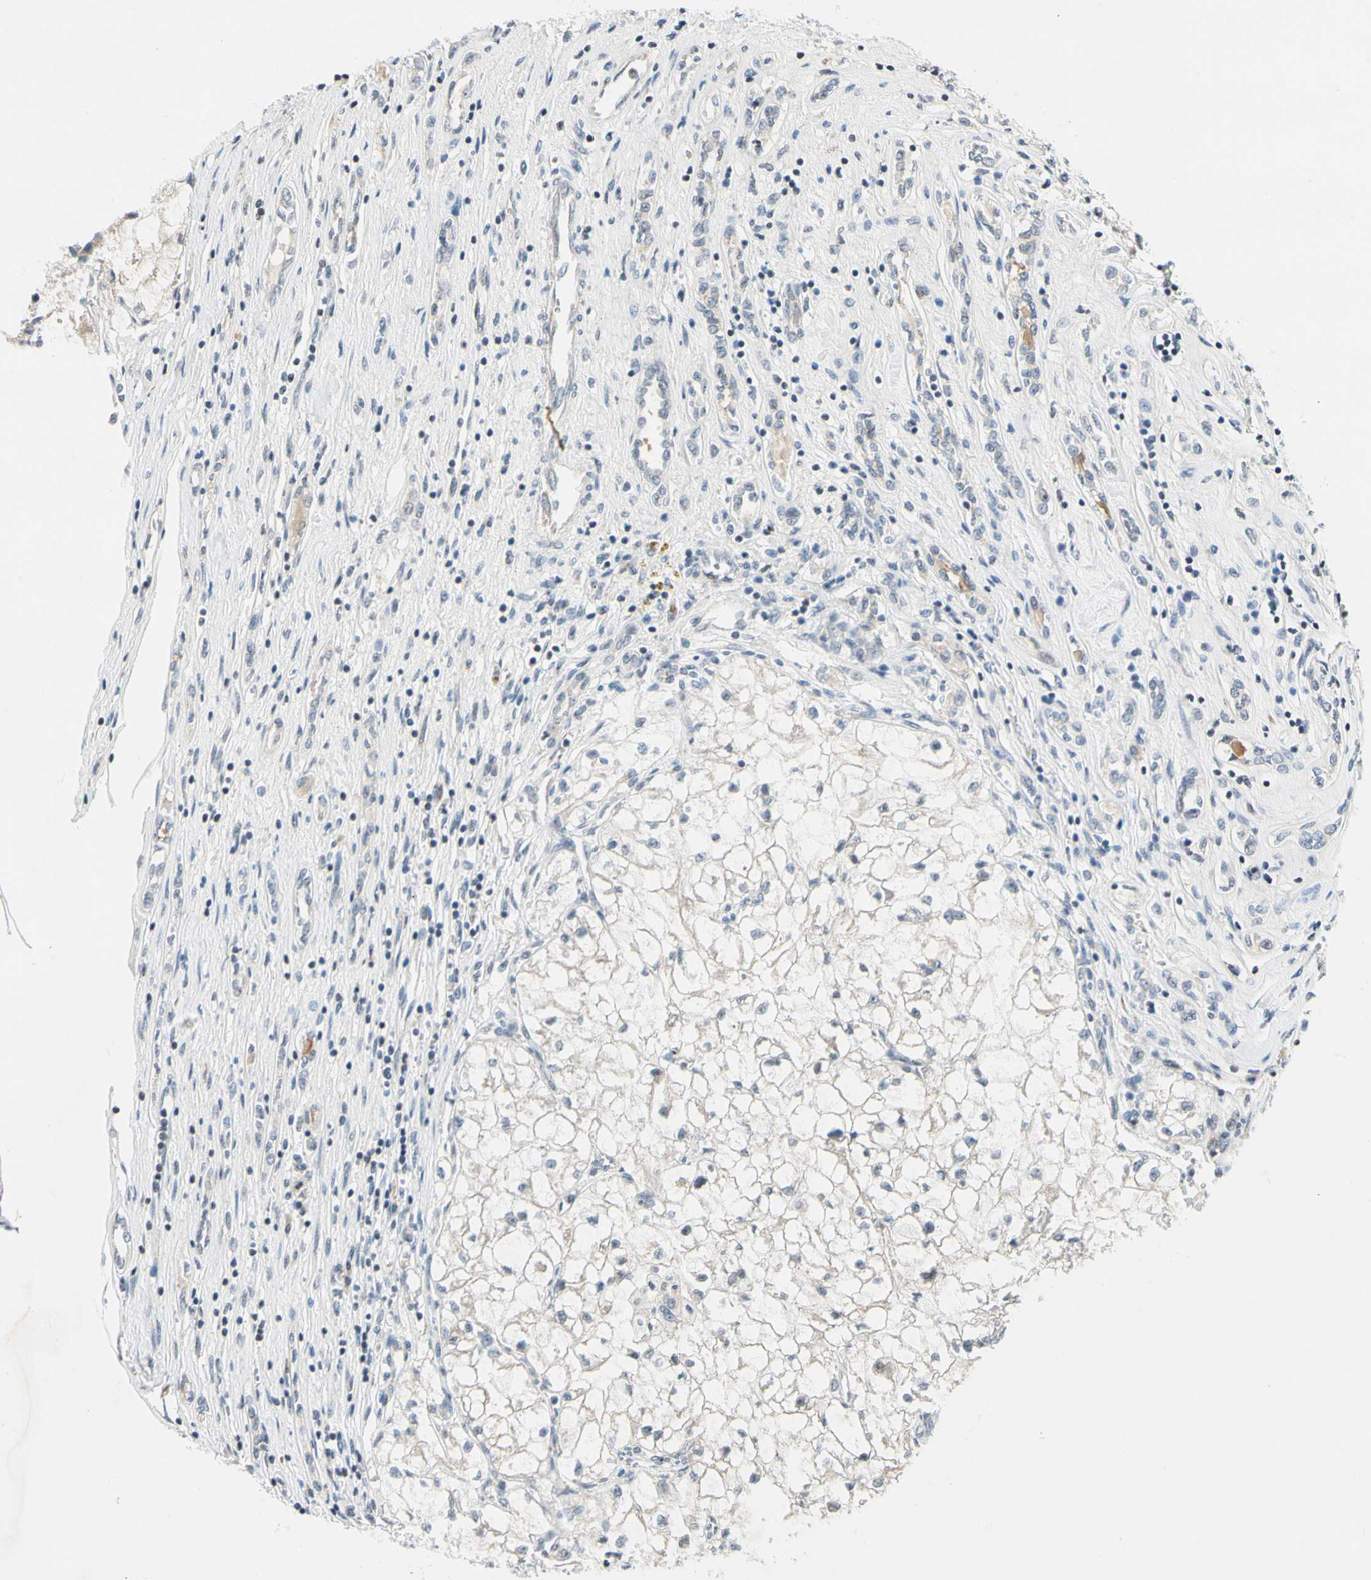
{"staining": {"intensity": "weak", "quantity": ">75%", "location": "cytoplasmic/membranous"}, "tissue": "renal cancer", "cell_type": "Tumor cells", "image_type": "cancer", "snomed": [{"axis": "morphology", "description": "Adenocarcinoma, NOS"}, {"axis": "topography", "description": "Kidney"}], "caption": "Adenocarcinoma (renal) stained for a protein reveals weak cytoplasmic/membranous positivity in tumor cells.", "gene": "SOX30", "patient": {"sex": "female", "age": 70}}